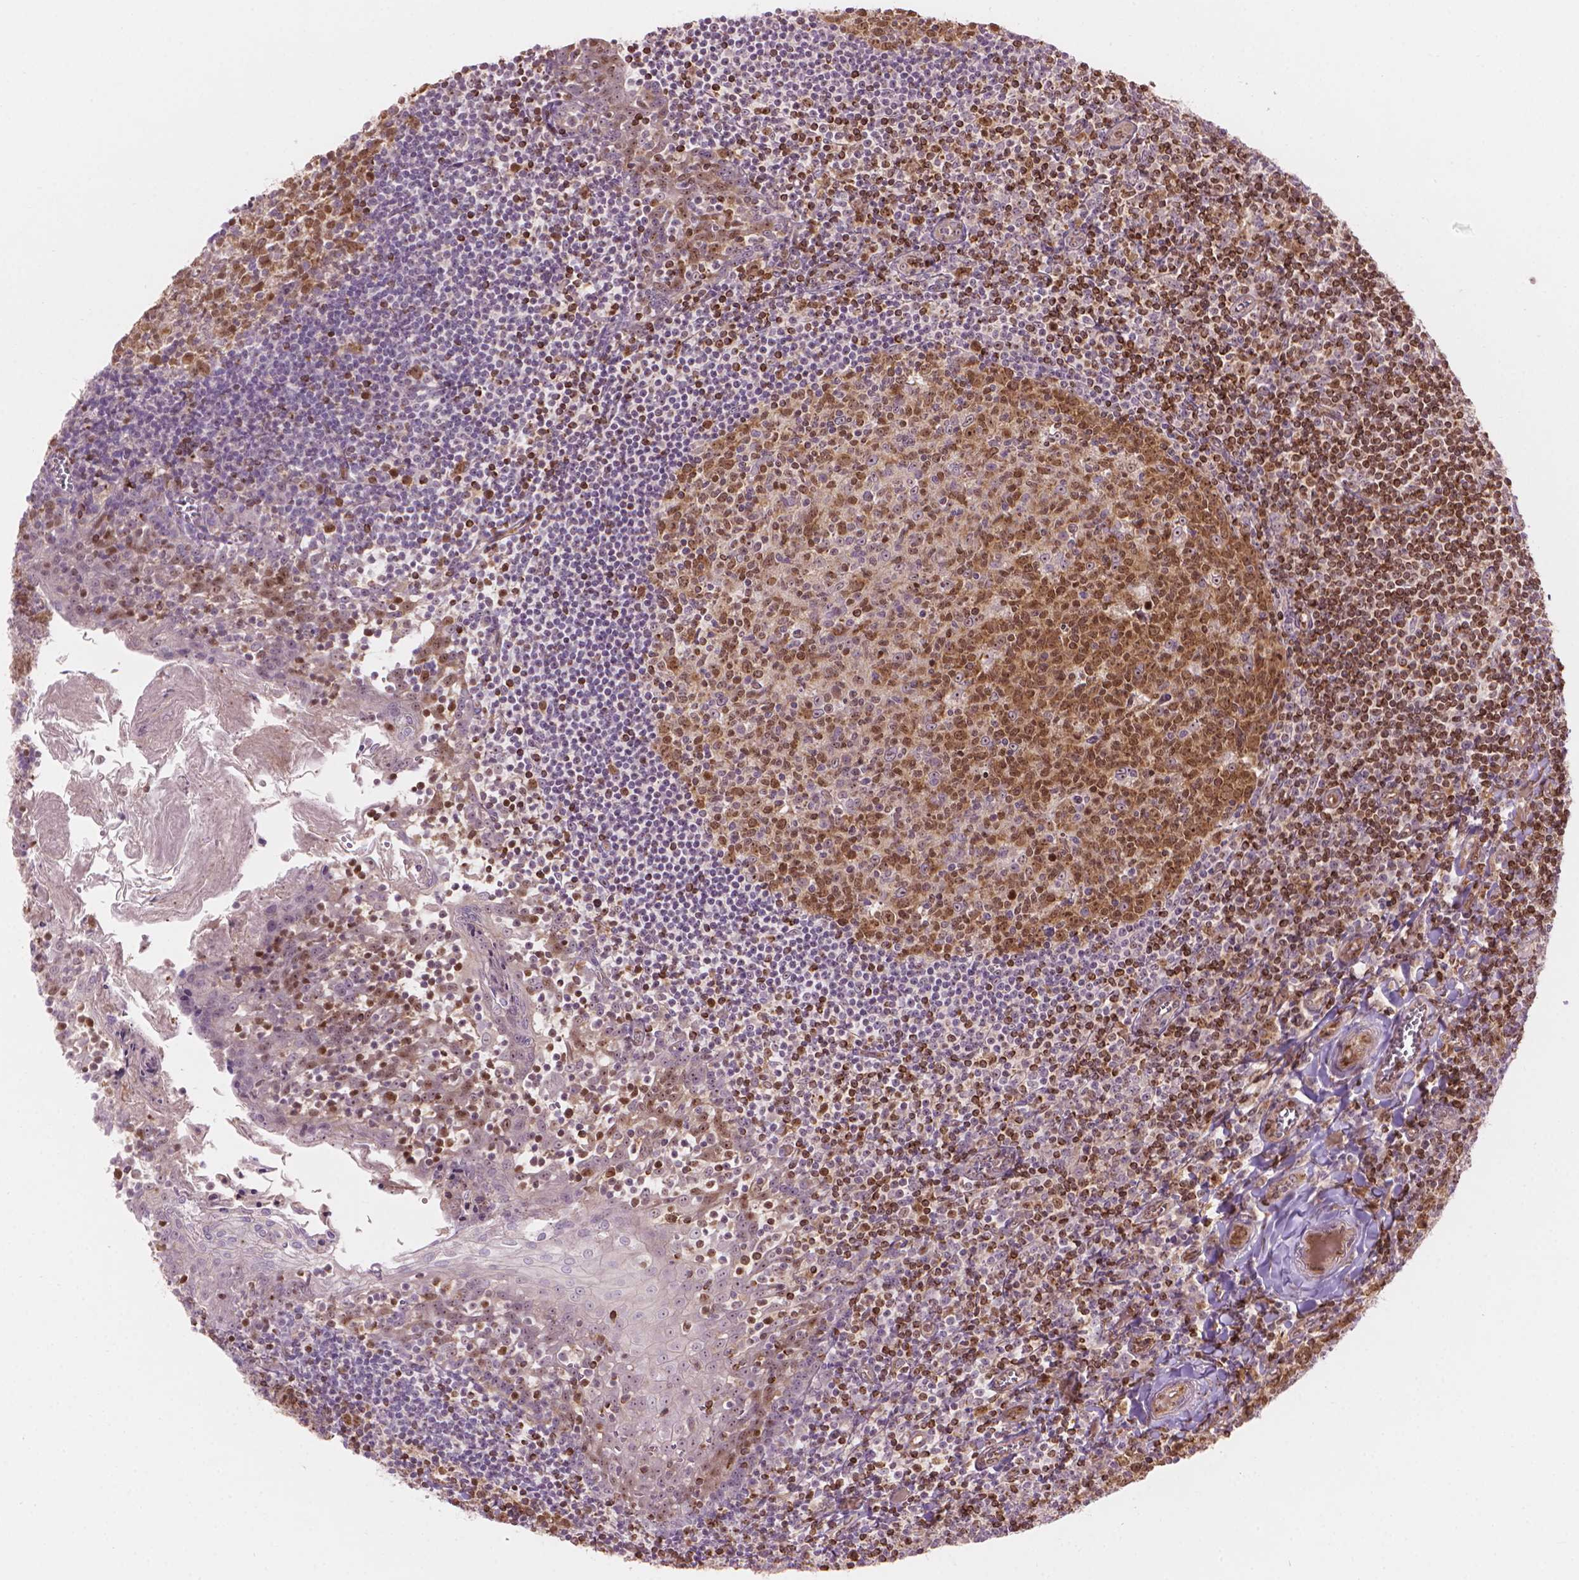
{"staining": {"intensity": "moderate", "quantity": ">75%", "location": "cytoplasmic/membranous,nuclear"}, "tissue": "lymph node", "cell_type": "Germinal center cells", "image_type": "normal", "snomed": [{"axis": "morphology", "description": "Normal tissue, NOS"}, {"axis": "topography", "description": "Lymph node"}], "caption": "Lymph node stained with DAB (3,3'-diaminobenzidine) immunohistochemistry demonstrates medium levels of moderate cytoplasmic/membranous,nuclear staining in approximately >75% of germinal center cells.", "gene": "SMC2", "patient": {"sex": "female", "age": 21}}